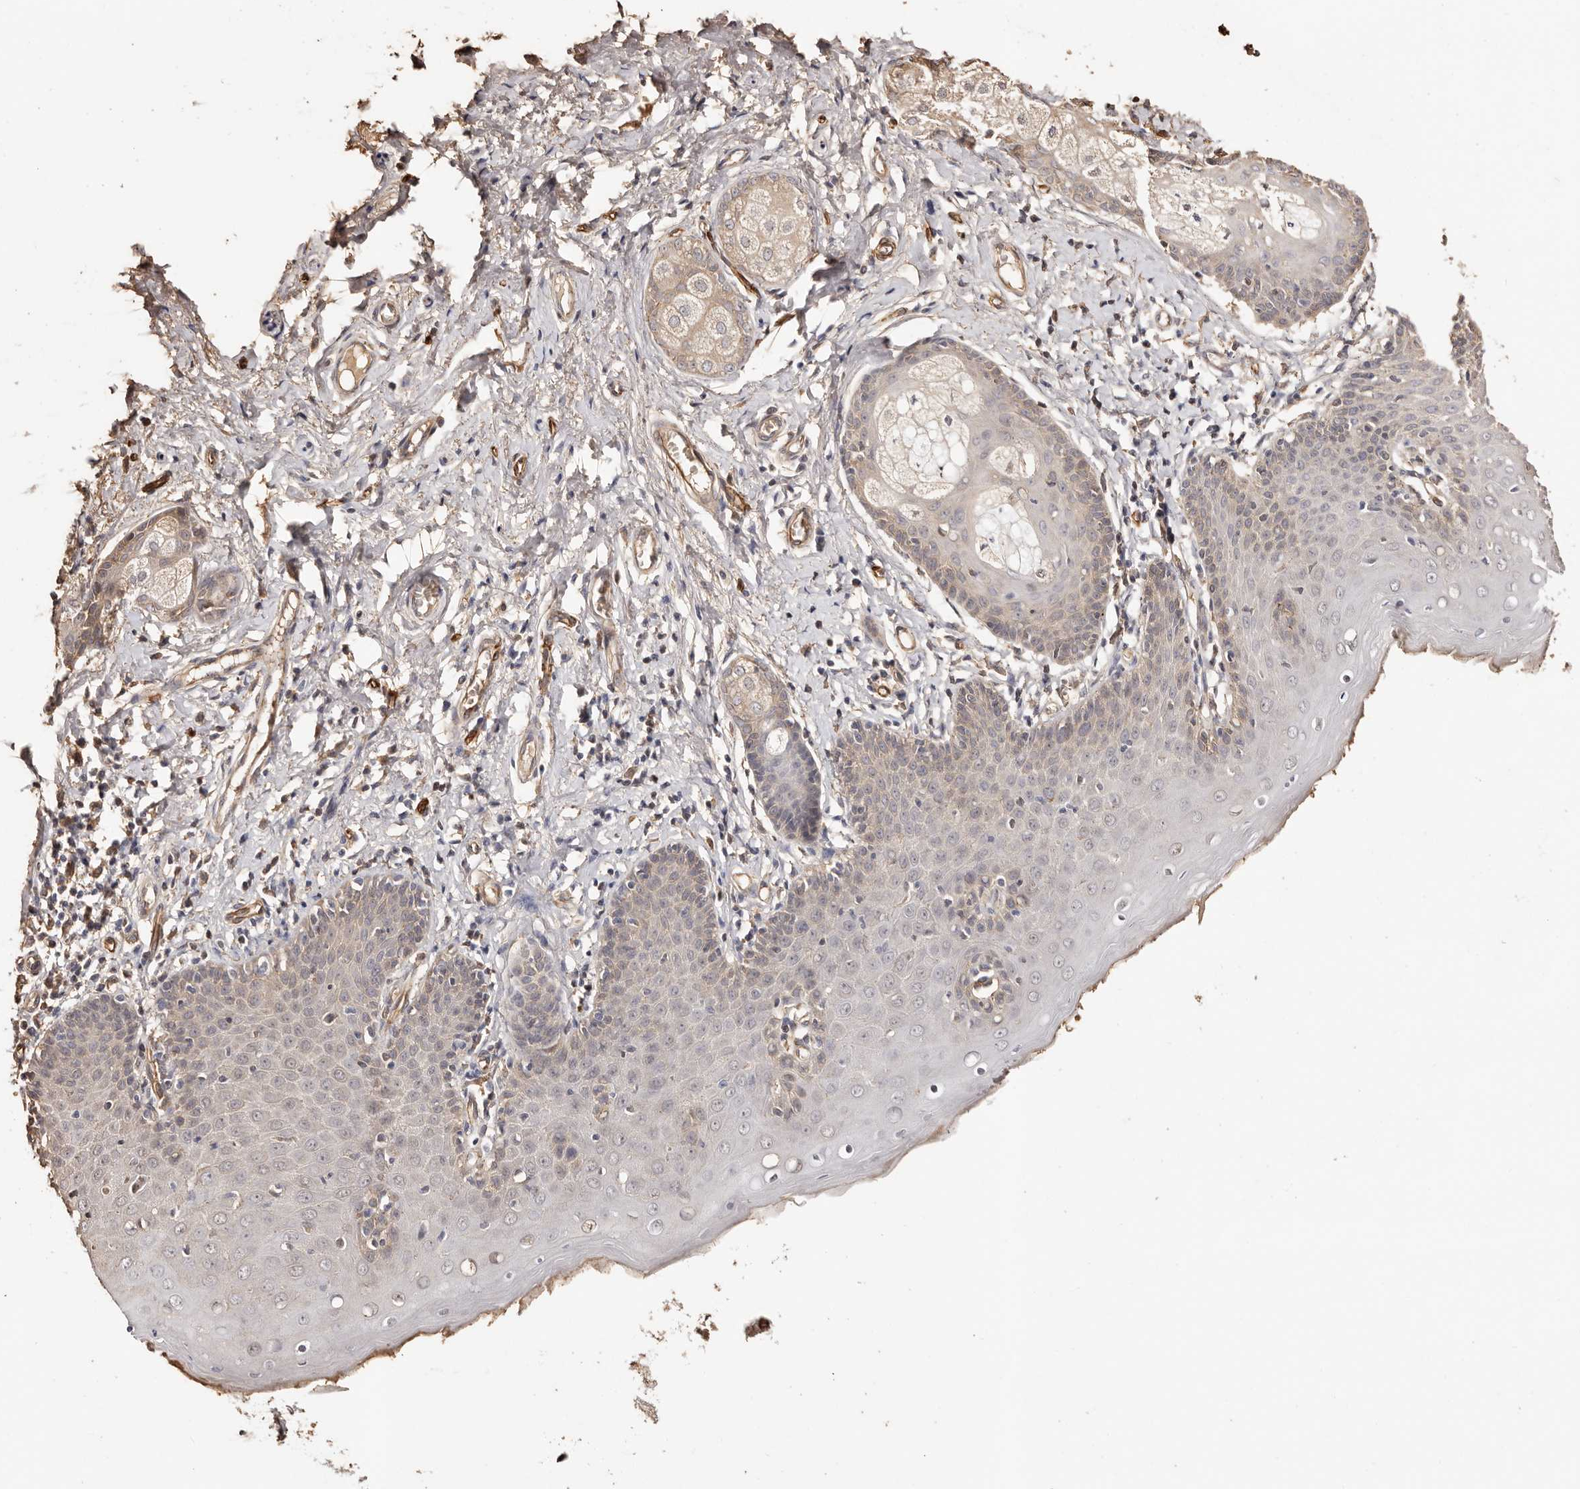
{"staining": {"intensity": "weak", "quantity": "25%-75%", "location": "cytoplasmic/membranous"}, "tissue": "skin", "cell_type": "Epidermal cells", "image_type": "normal", "snomed": [{"axis": "morphology", "description": "Normal tissue, NOS"}, {"axis": "topography", "description": "Vulva"}], "caption": "Normal skin exhibits weak cytoplasmic/membranous staining in about 25%-75% of epidermal cells.", "gene": "ZNF557", "patient": {"sex": "female", "age": 66}}